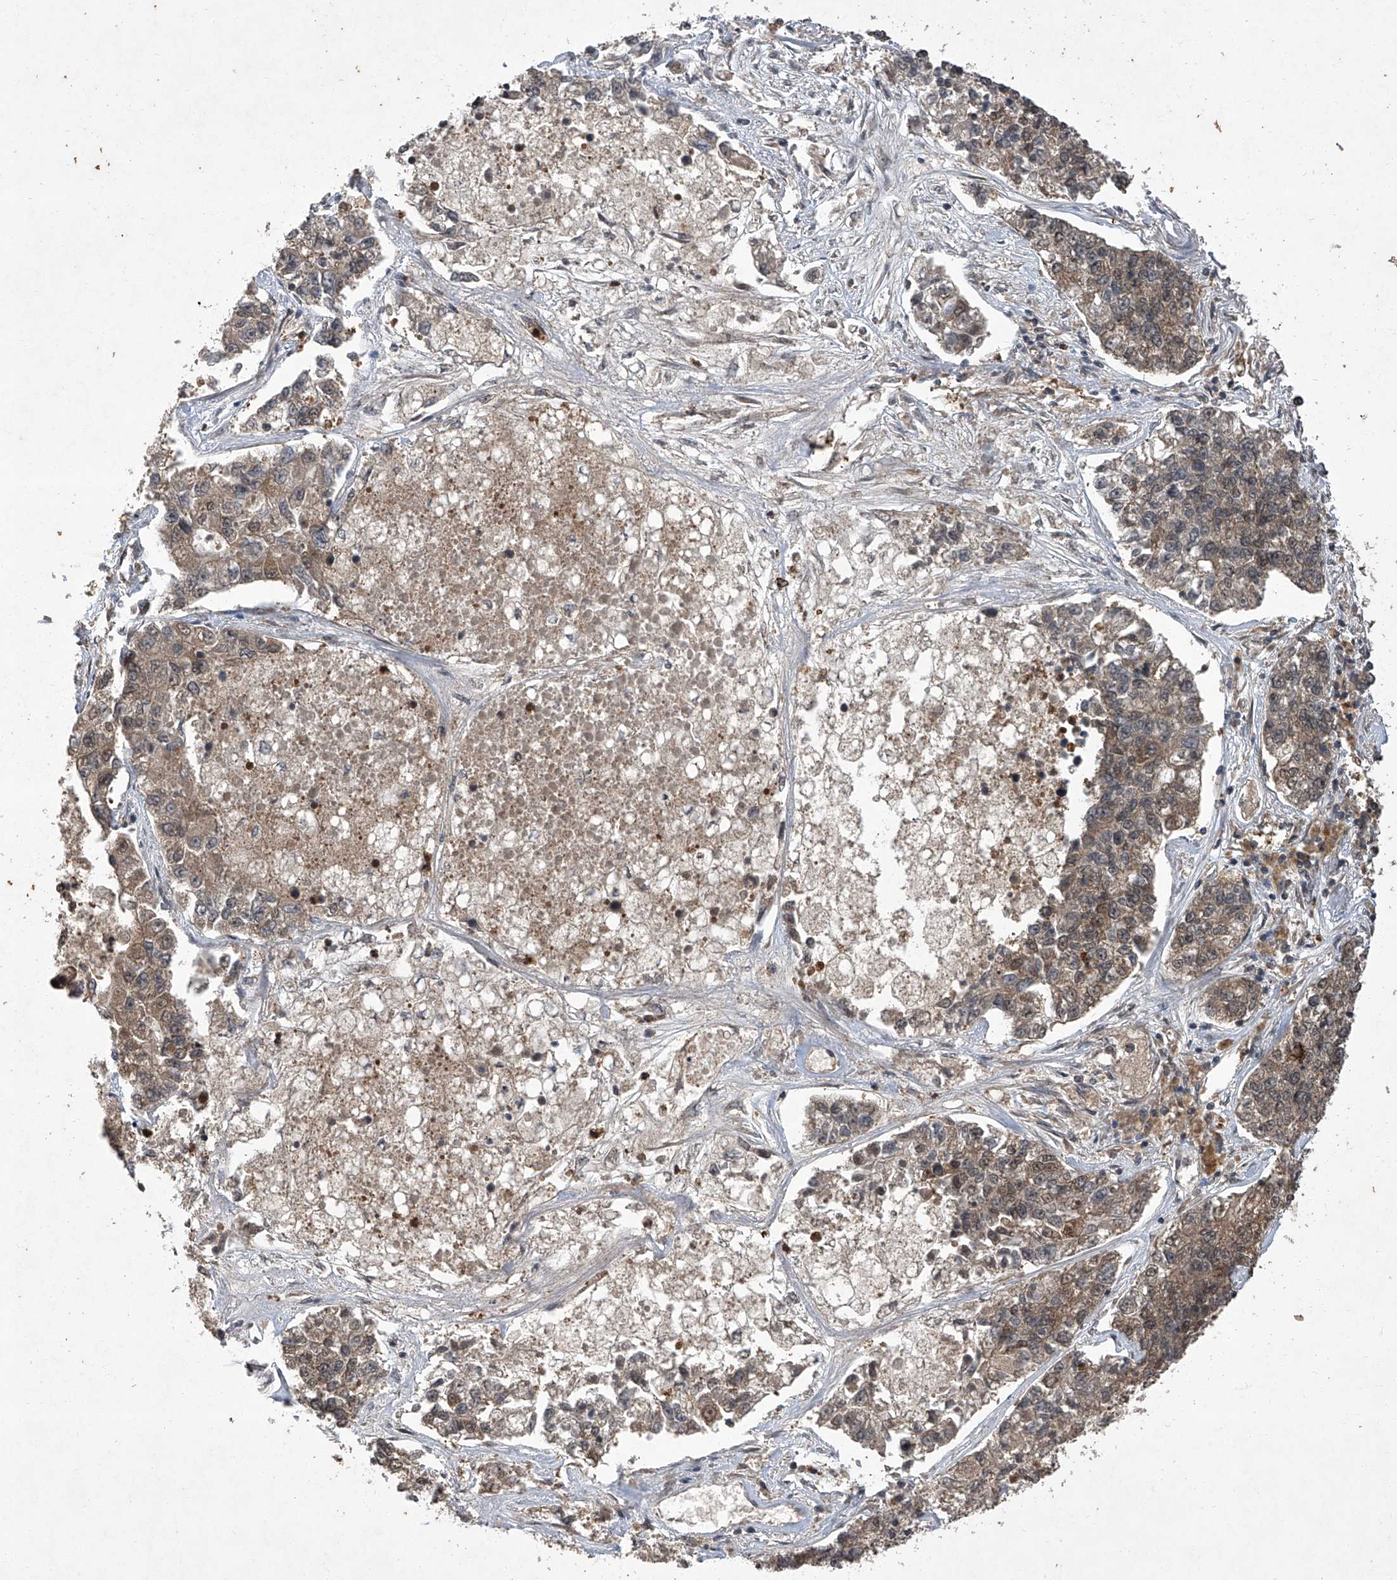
{"staining": {"intensity": "moderate", "quantity": ">75%", "location": "cytoplasmic/membranous,nuclear"}, "tissue": "lung cancer", "cell_type": "Tumor cells", "image_type": "cancer", "snomed": [{"axis": "morphology", "description": "Adenocarcinoma, NOS"}, {"axis": "topography", "description": "Lung"}], "caption": "Immunohistochemical staining of lung cancer shows moderate cytoplasmic/membranous and nuclear protein staining in approximately >75% of tumor cells. (Stains: DAB in brown, nuclei in blue, Microscopy: brightfield microscopy at high magnification).", "gene": "TSNAX", "patient": {"sex": "male", "age": 49}}